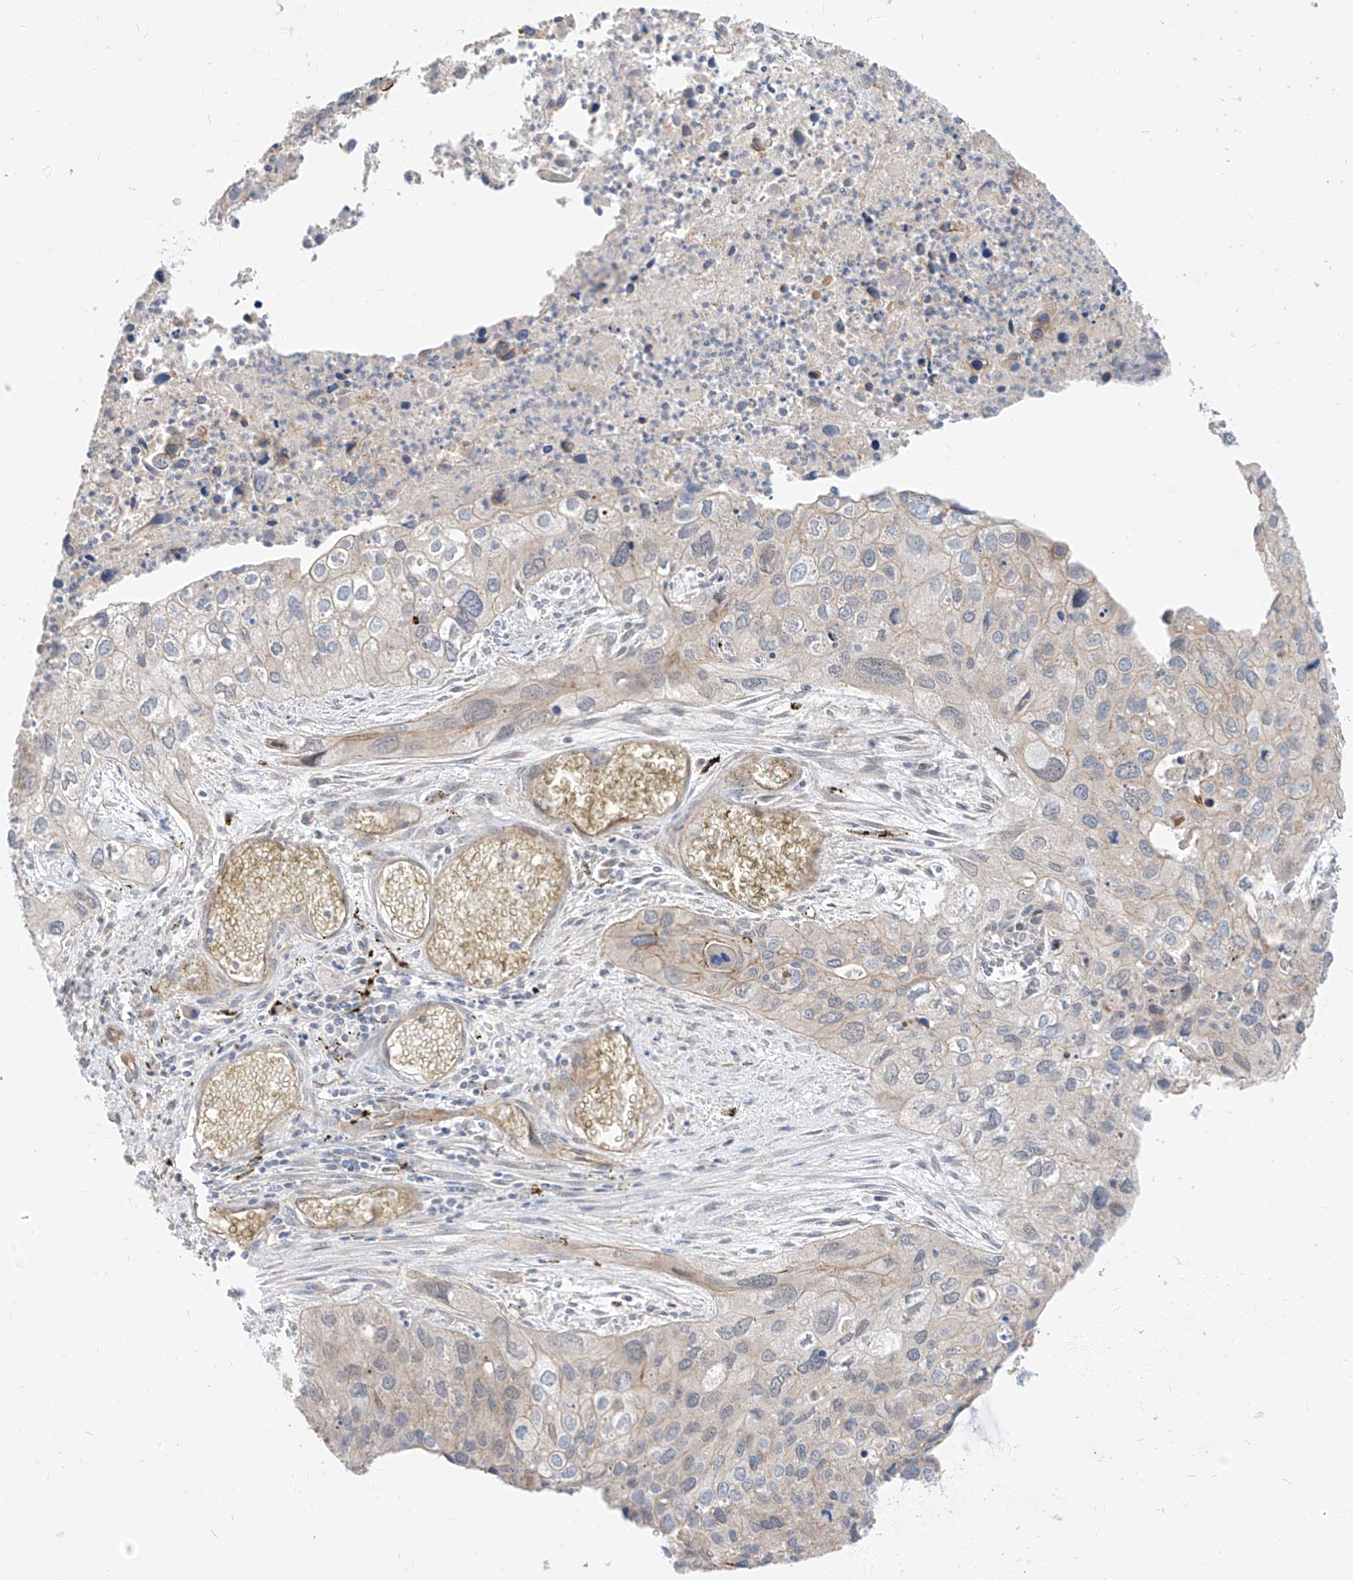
{"staining": {"intensity": "moderate", "quantity": "<25%", "location": "cytoplasmic/membranous"}, "tissue": "cervical cancer", "cell_type": "Tumor cells", "image_type": "cancer", "snomed": [{"axis": "morphology", "description": "Squamous cell carcinoma, NOS"}, {"axis": "topography", "description": "Cervix"}], "caption": "Moderate cytoplasmic/membranous expression is seen in about <25% of tumor cells in cervical cancer (squamous cell carcinoma).", "gene": "EPHX4", "patient": {"sex": "female", "age": 55}}